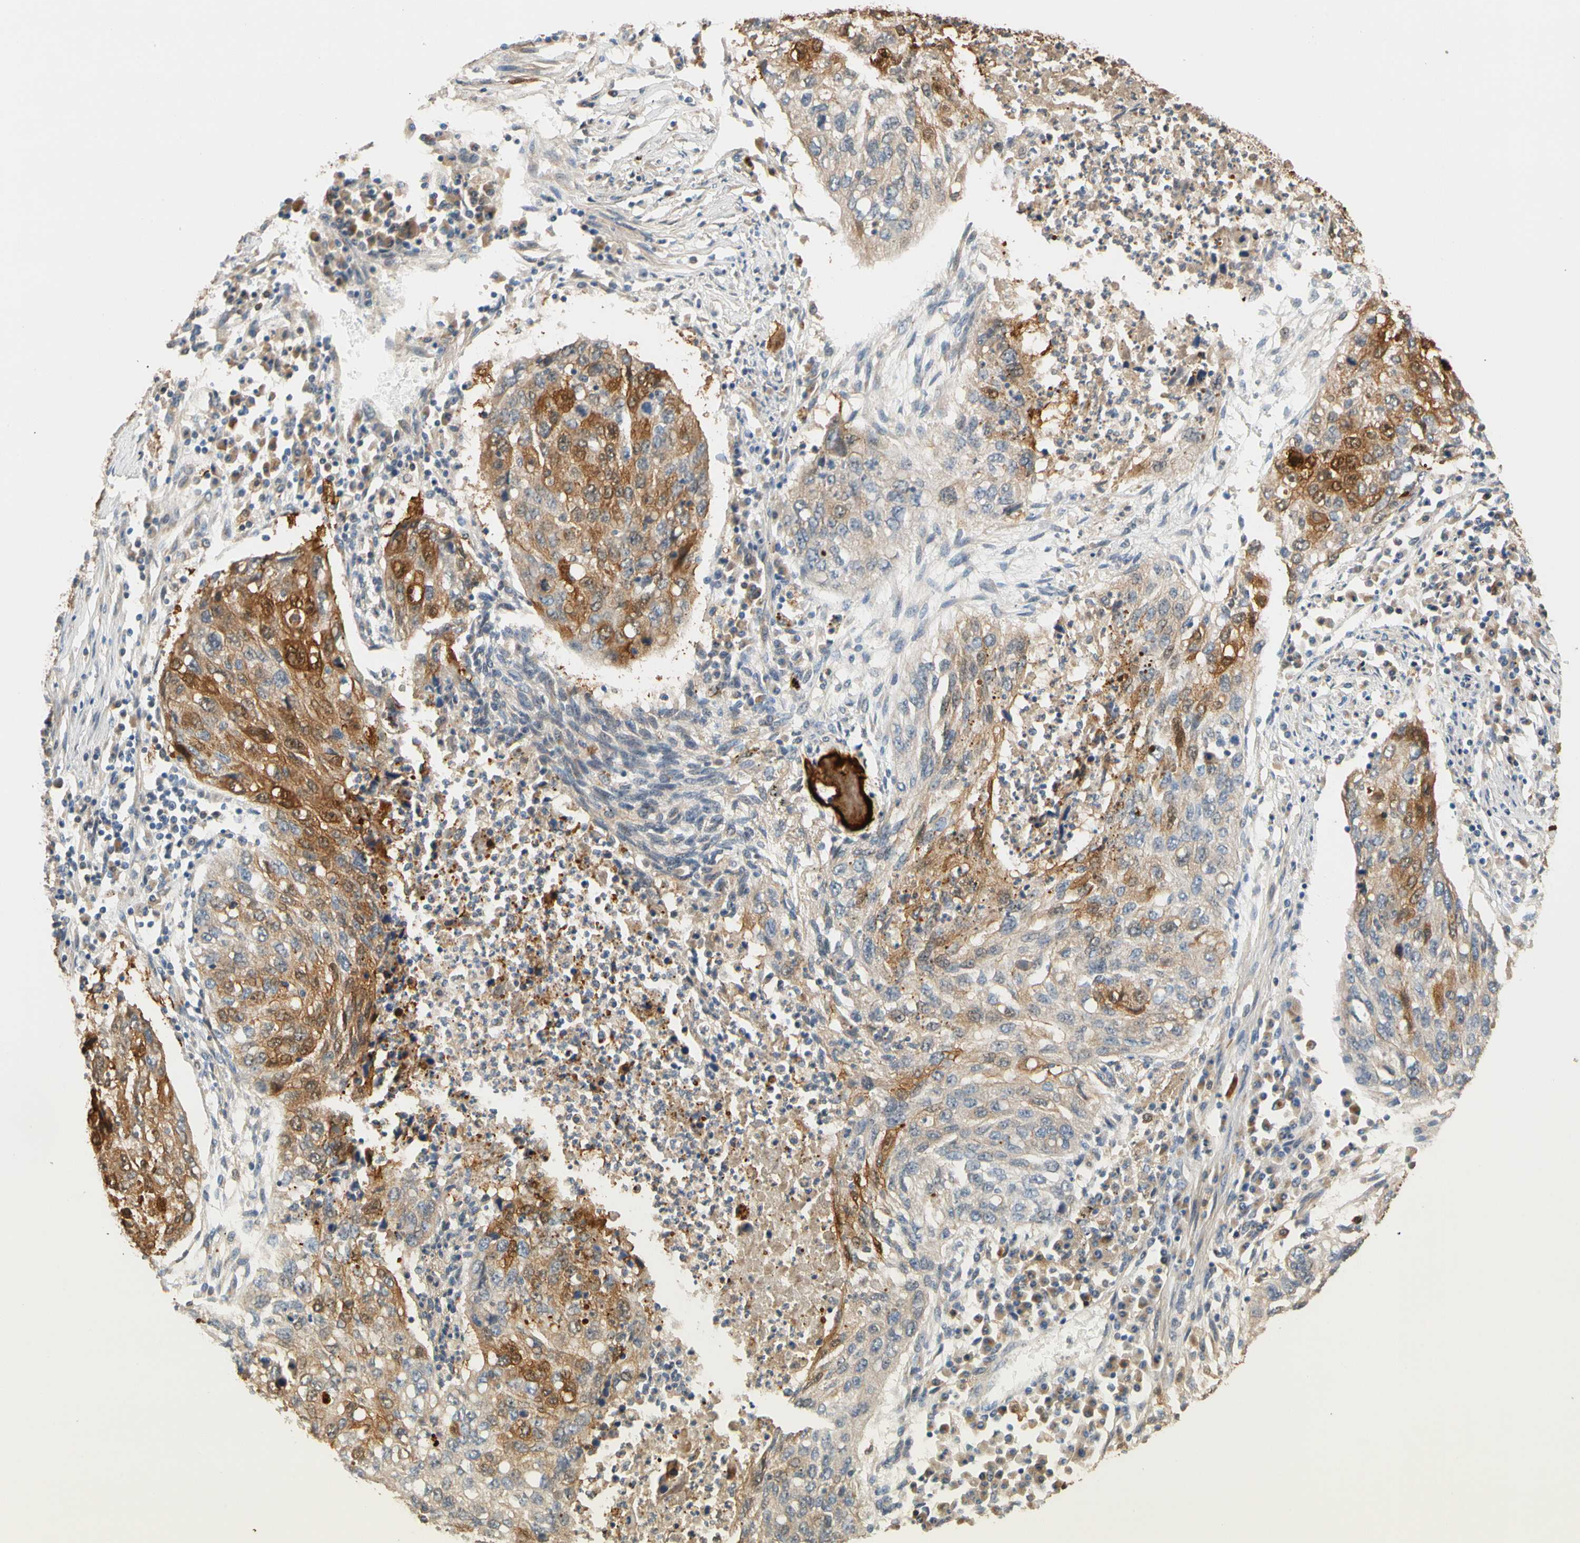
{"staining": {"intensity": "strong", "quantity": "25%-75%", "location": "cytoplasmic/membranous"}, "tissue": "lung cancer", "cell_type": "Tumor cells", "image_type": "cancer", "snomed": [{"axis": "morphology", "description": "Squamous cell carcinoma, NOS"}, {"axis": "topography", "description": "Lung"}], "caption": "Human squamous cell carcinoma (lung) stained with a protein marker exhibits strong staining in tumor cells.", "gene": "GPSM2", "patient": {"sex": "female", "age": 63}}